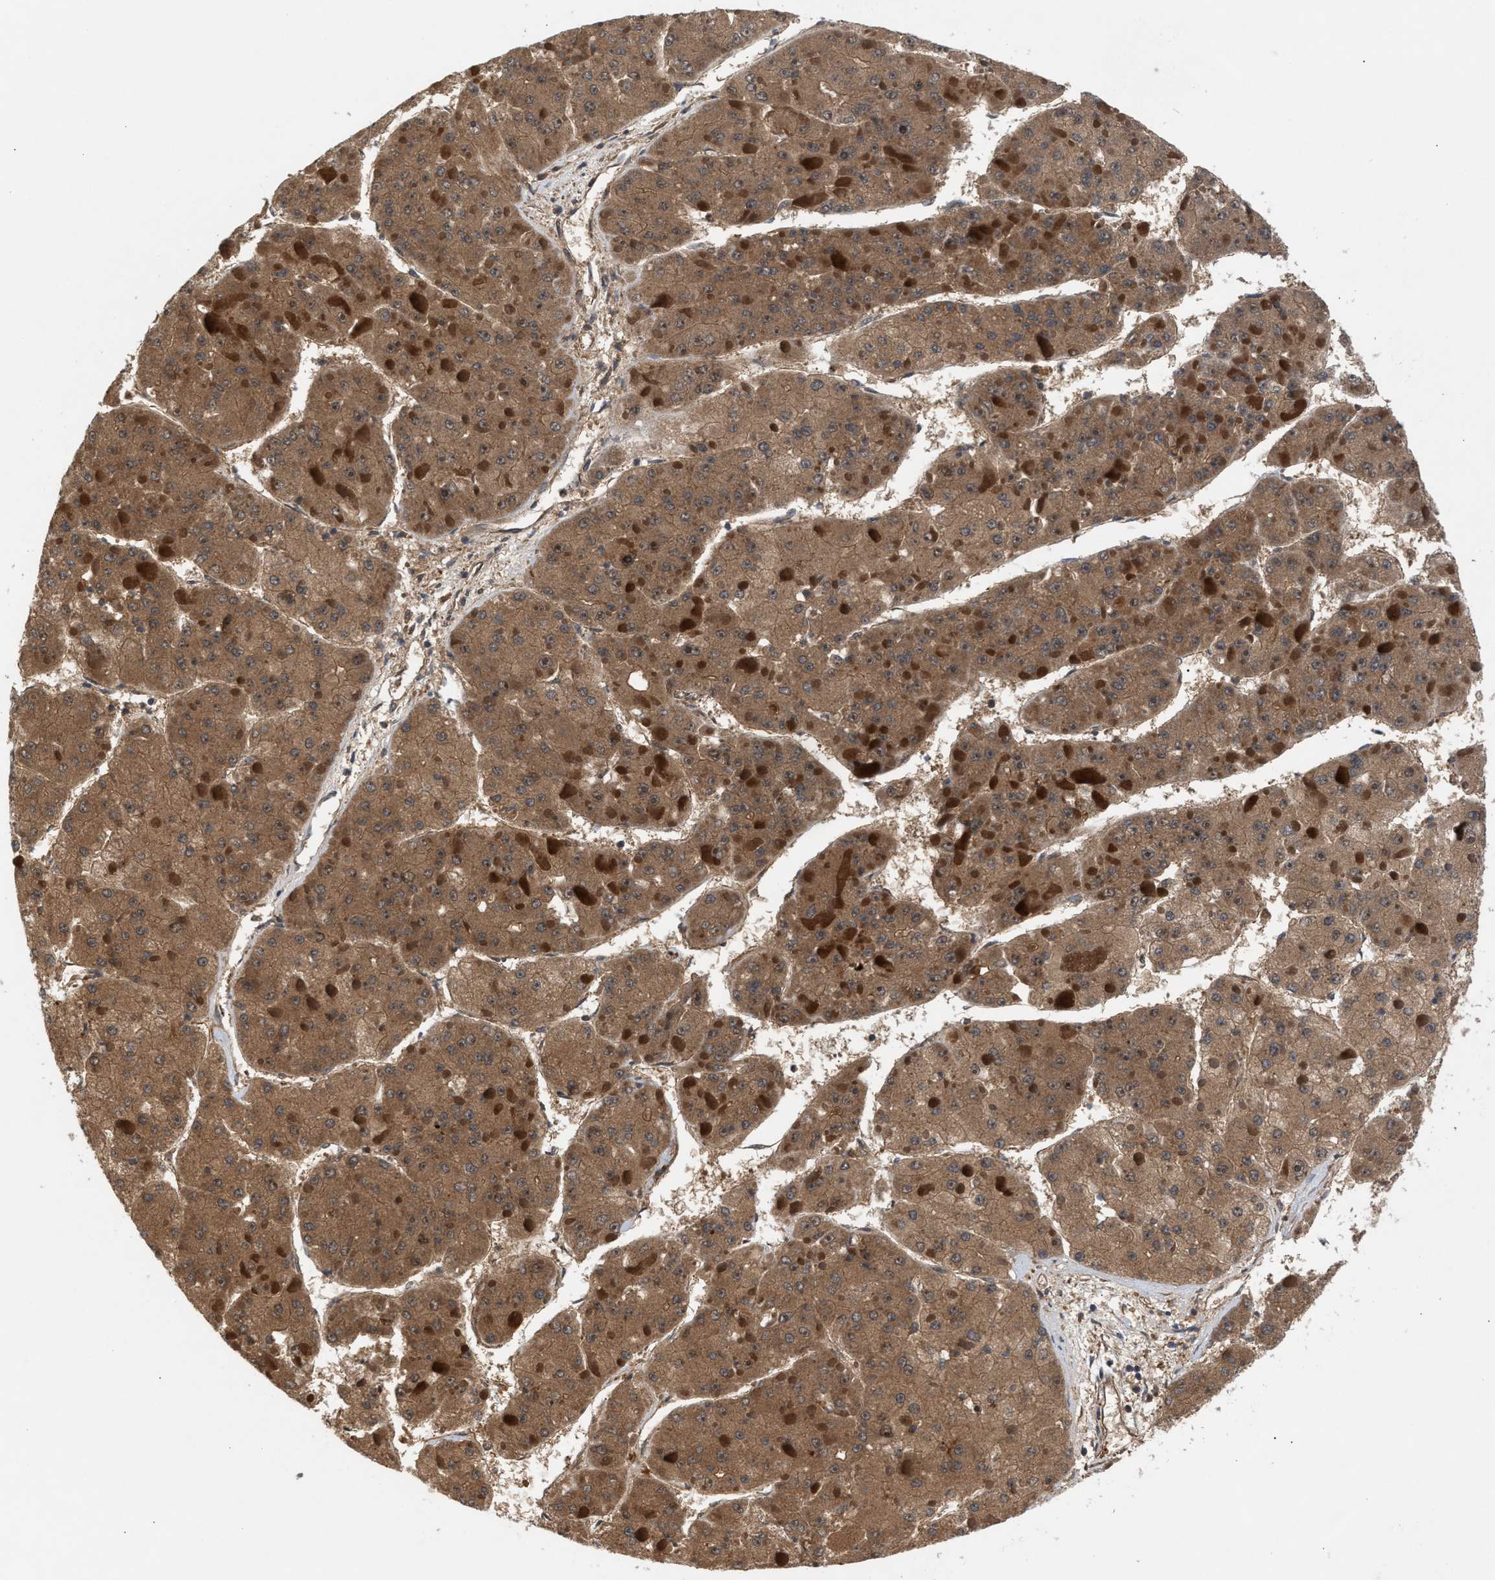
{"staining": {"intensity": "strong", "quantity": ">75%", "location": "cytoplasmic/membranous"}, "tissue": "liver cancer", "cell_type": "Tumor cells", "image_type": "cancer", "snomed": [{"axis": "morphology", "description": "Carcinoma, Hepatocellular, NOS"}, {"axis": "topography", "description": "Liver"}], "caption": "An IHC histopathology image of neoplastic tissue is shown. Protein staining in brown highlights strong cytoplasmic/membranous positivity in hepatocellular carcinoma (liver) within tumor cells.", "gene": "GLOD4", "patient": {"sex": "female", "age": 73}}